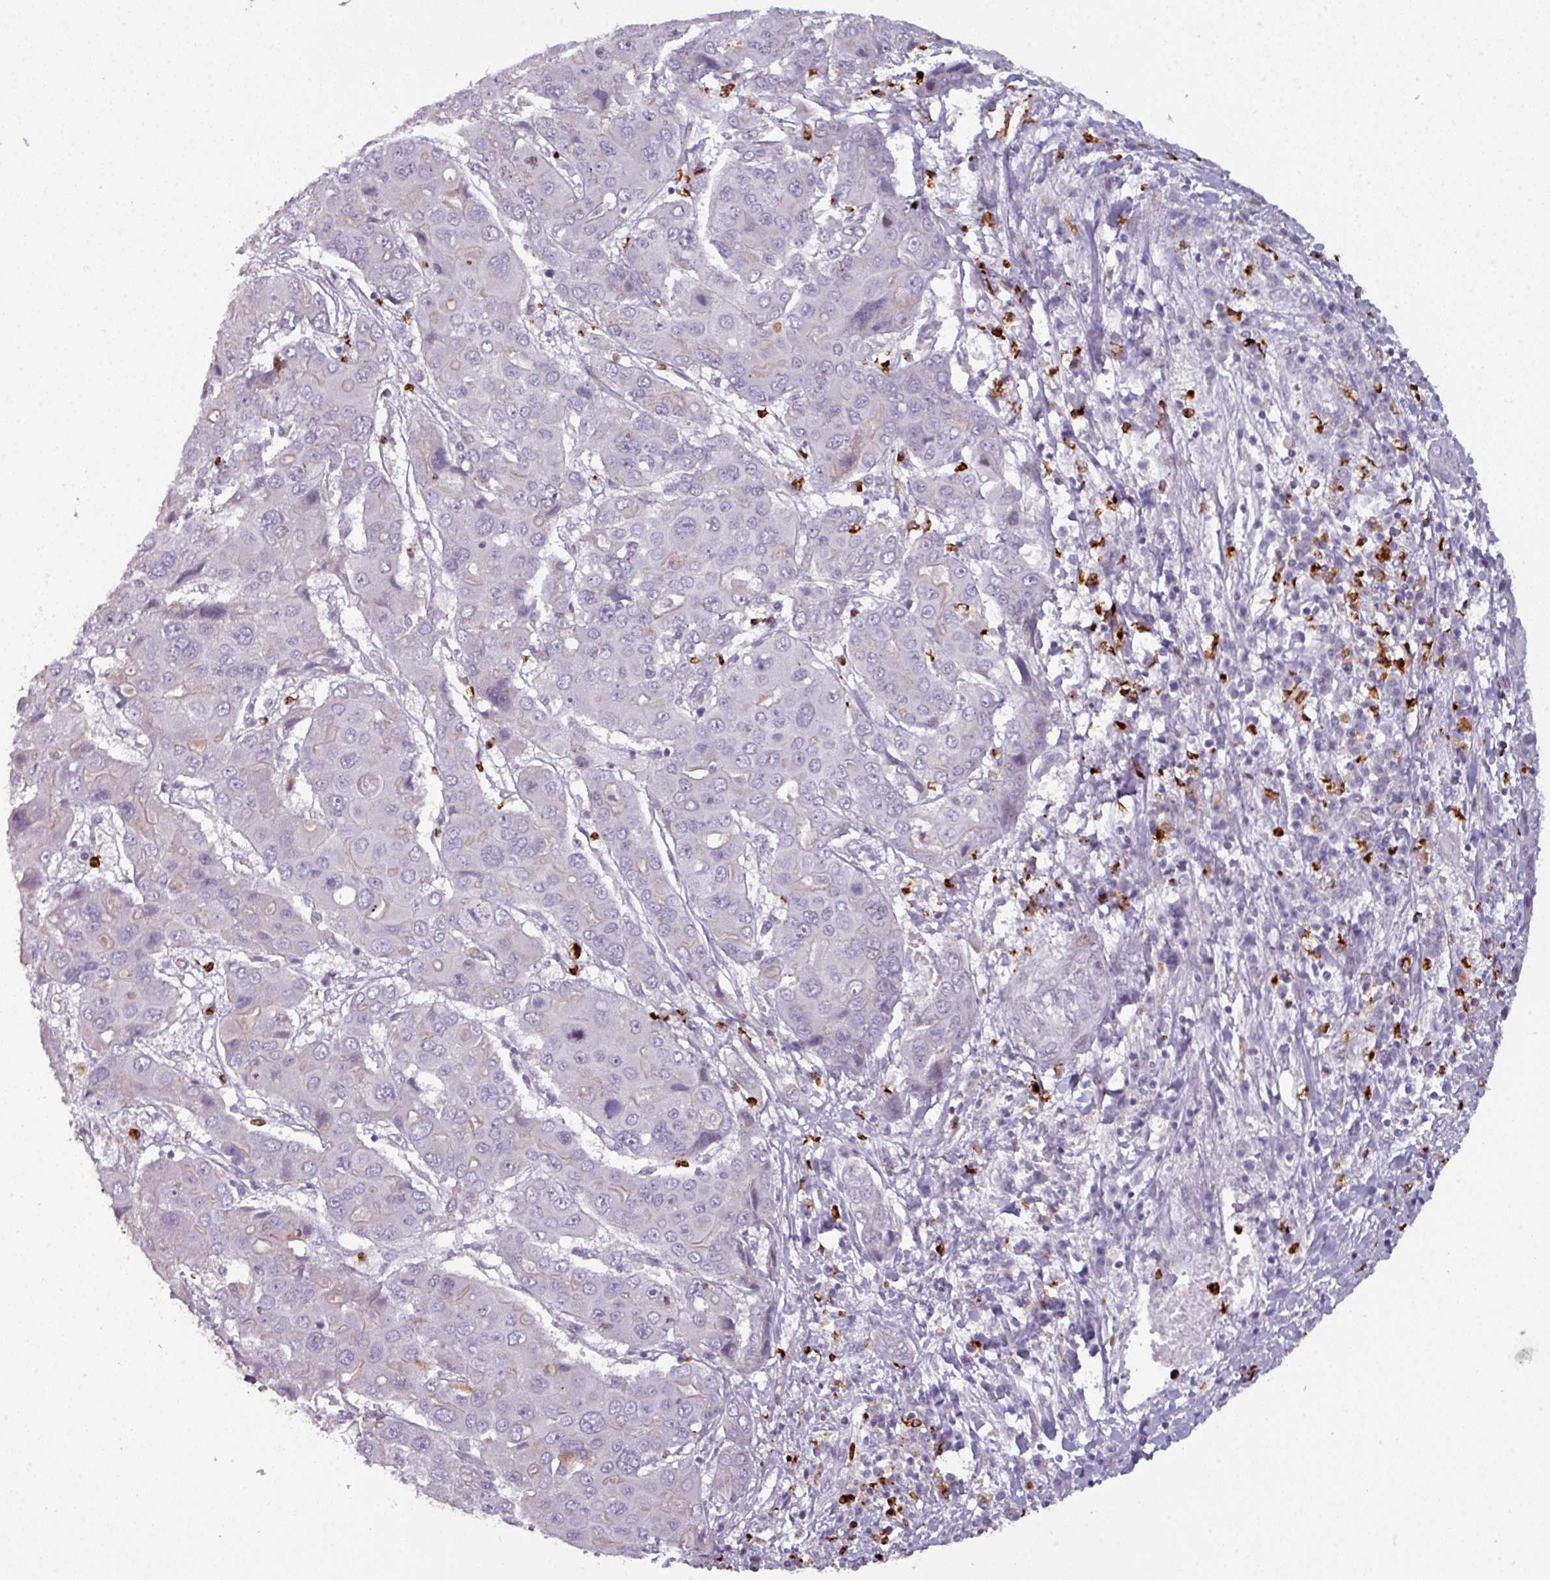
{"staining": {"intensity": "negative", "quantity": "none", "location": "none"}, "tissue": "liver cancer", "cell_type": "Tumor cells", "image_type": "cancer", "snomed": [{"axis": "morphology", "description": "Cholangiocarcinoma"}, {"axis": "topography", "description": "Liver"}], "caption": "Immunohistochemistry (IHC) of liver cholangiocarcinoma shows no staining in tumor cells.", "gene": "TMEFF1", "patient": {"sex": "male", "age": 67}}